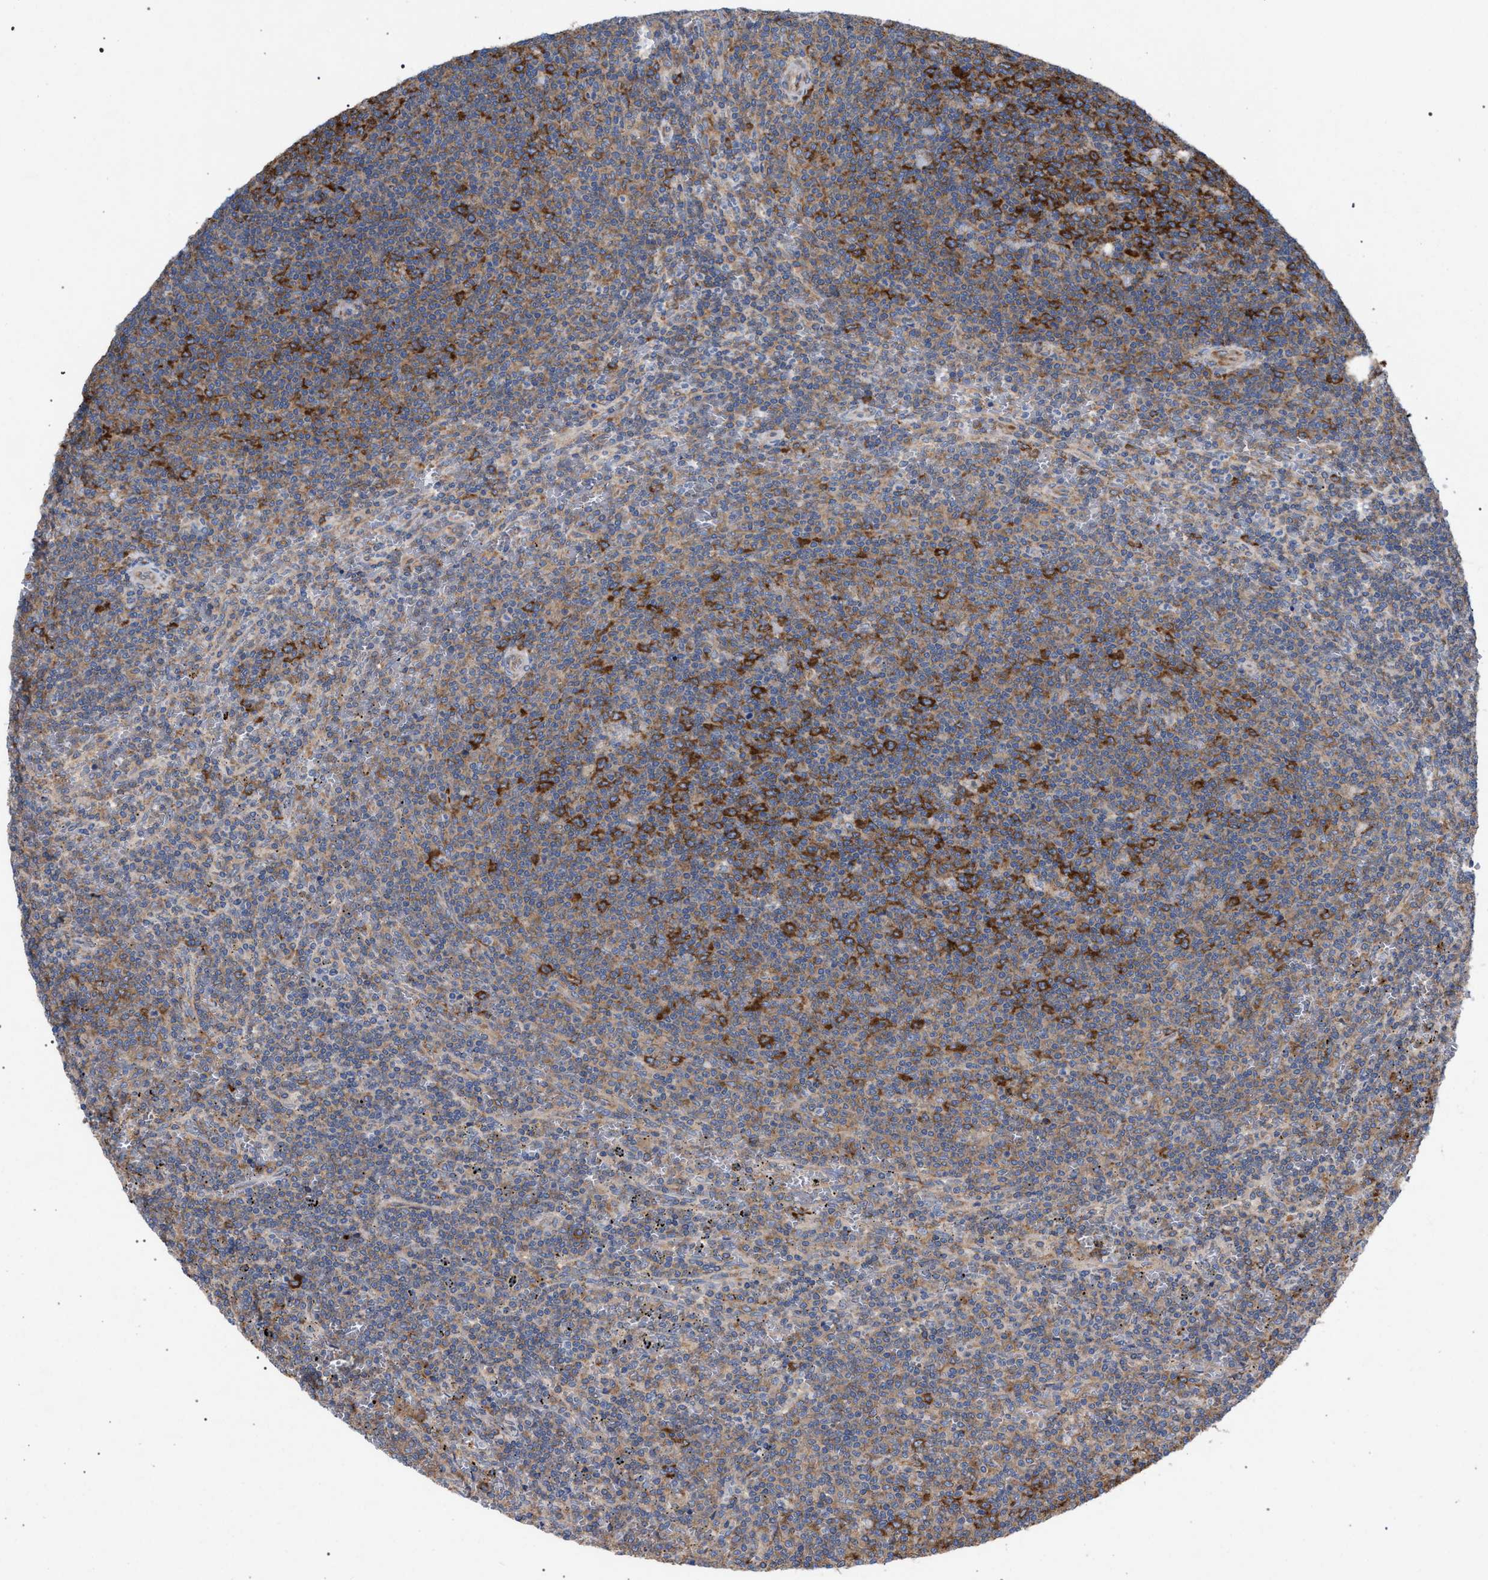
{"staining": {"intensity": "strong", "quantity": "25%-75%", "location": "cytoplasmic/membranous"}, "tissue": "lymphoma", "cell_type": "Tumor cells", "image_type": "cancer", "snomed": [{"axis": "morphology", "description": "Malignant lymphoma, non-Hodgkin's type, Low grade"}, {"axis": "topography", "description": "Spleen"}], "caption": "Tumor cells exhibit strong cytoplasmic/membranous expression in approximately 25%-75% of cells in lymphoma.", "gene": "CDR2L", "patient": {"sex": "female", "age": 19}}